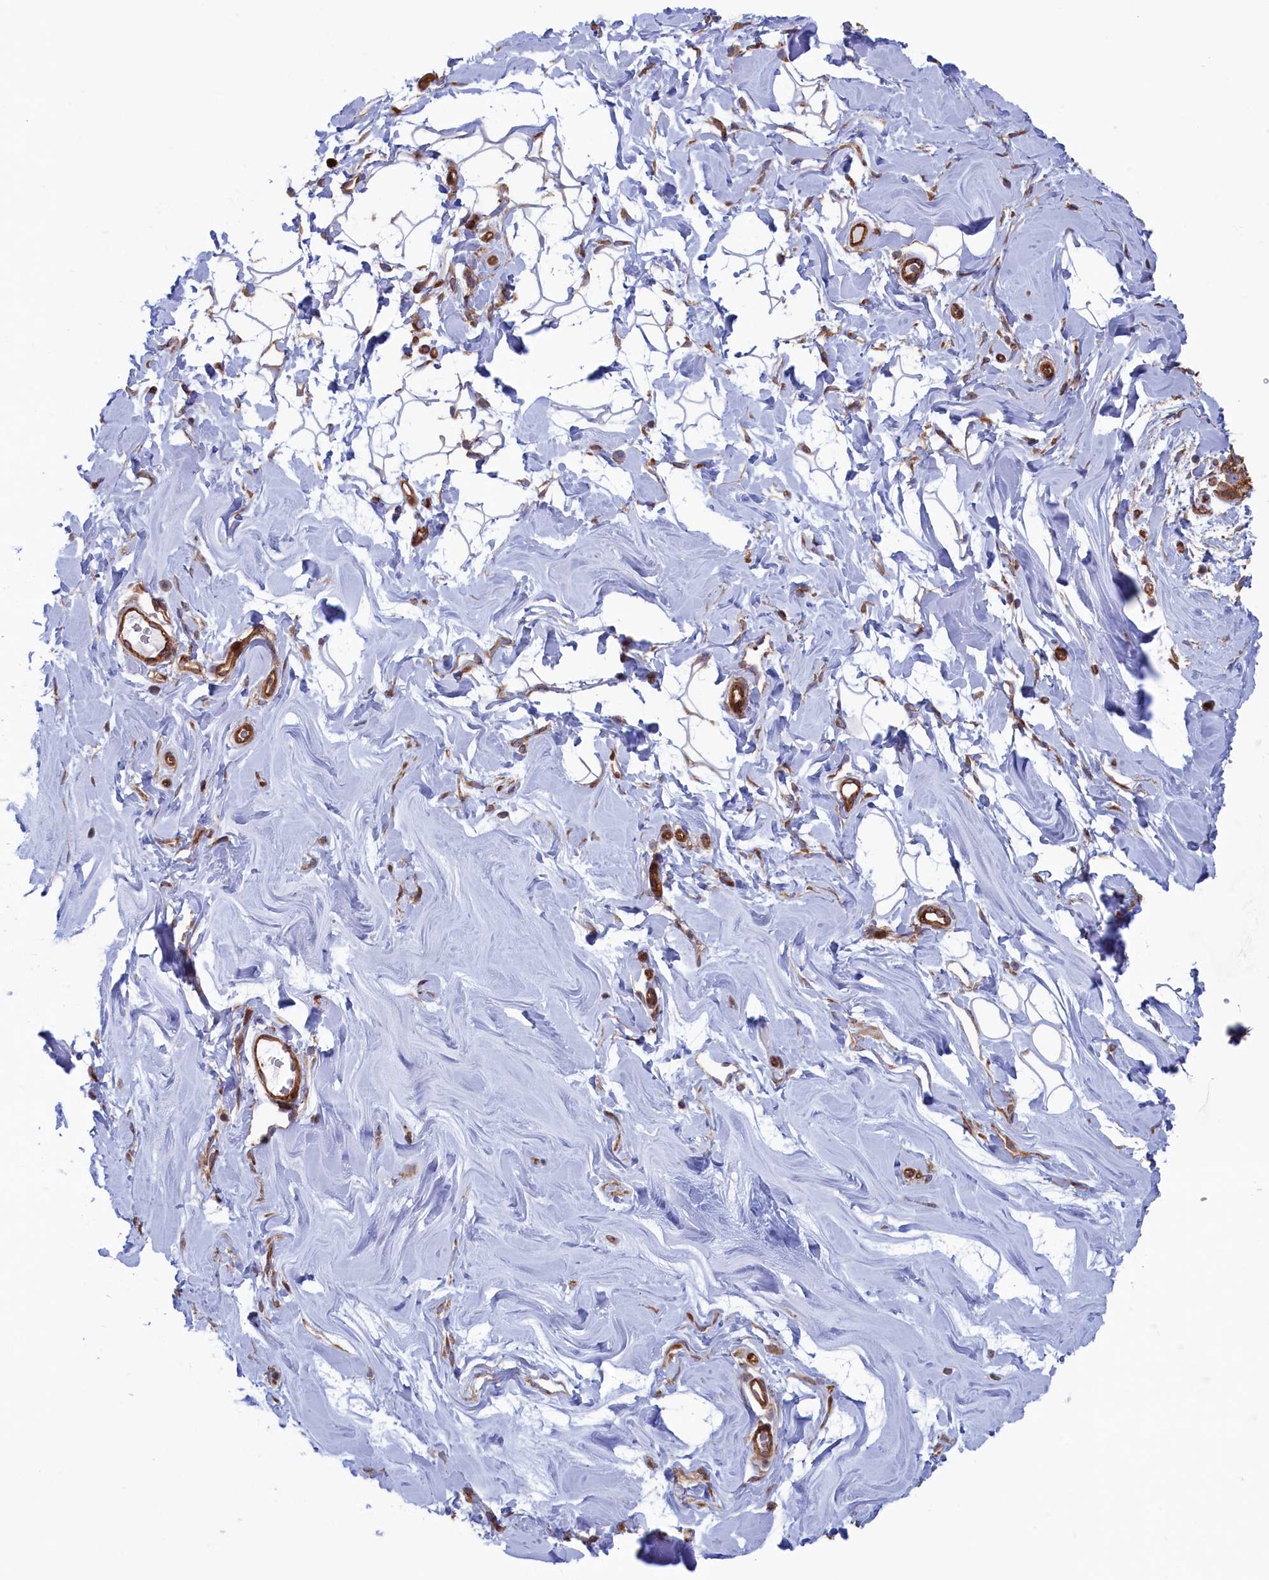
{"staining": {"intensity": "negative", "quantity": "none", "location": "none"}, "tissue": "adipose tissue", "cell_type": "Adipocytes", "image_type": "normal", "snomed": [{"axis": "morphology", "description": "Normal tissue, NOS"}, {"axis": "topography", "description": "Breast"}], "caption": "Immunohistochemical staining of benign adipose tissue displays no significant positivity in adipocytes. (DAB immunohistochemistry, high magnification).", "gene": "RILPL1", "patient": {"sex": "female", "age": 26}}